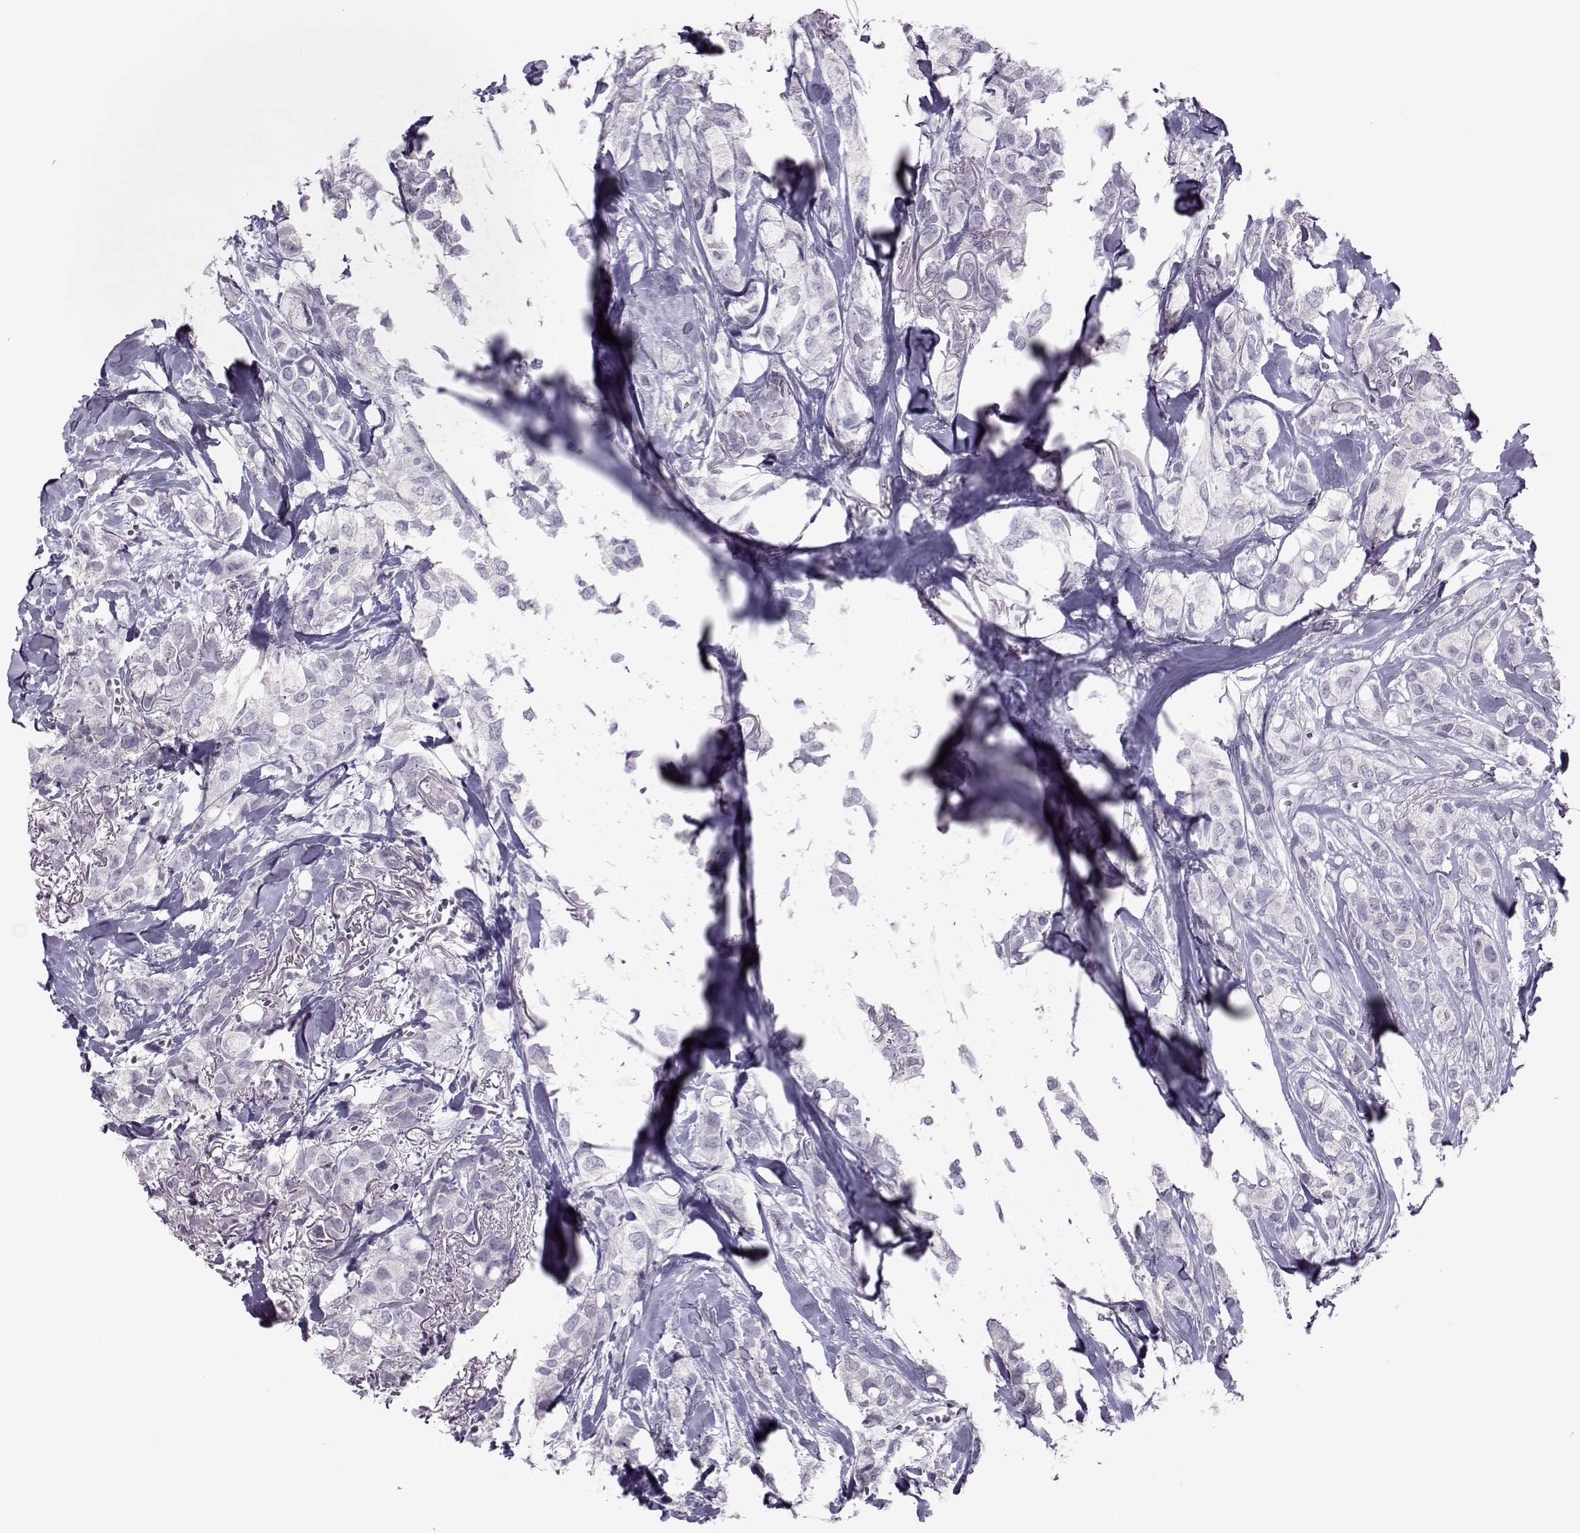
{"staining": {"intensity": "negative", "quantity": "none", "location": "none"}, "tissue": "breast cancer", "cell_type": "Tumor cells", "image_type": "cancer", "snomed": [{"axis": "morphology", "description": "Duct carcinoma"}, {"axis": "topography", "description": "Breast"}], "caption": "This is an IHC micrograph of breast cancer. There is no expression in tumor cells.", "gene": "ASRGL1", "patient": {"sex": "female", "age": 85}}